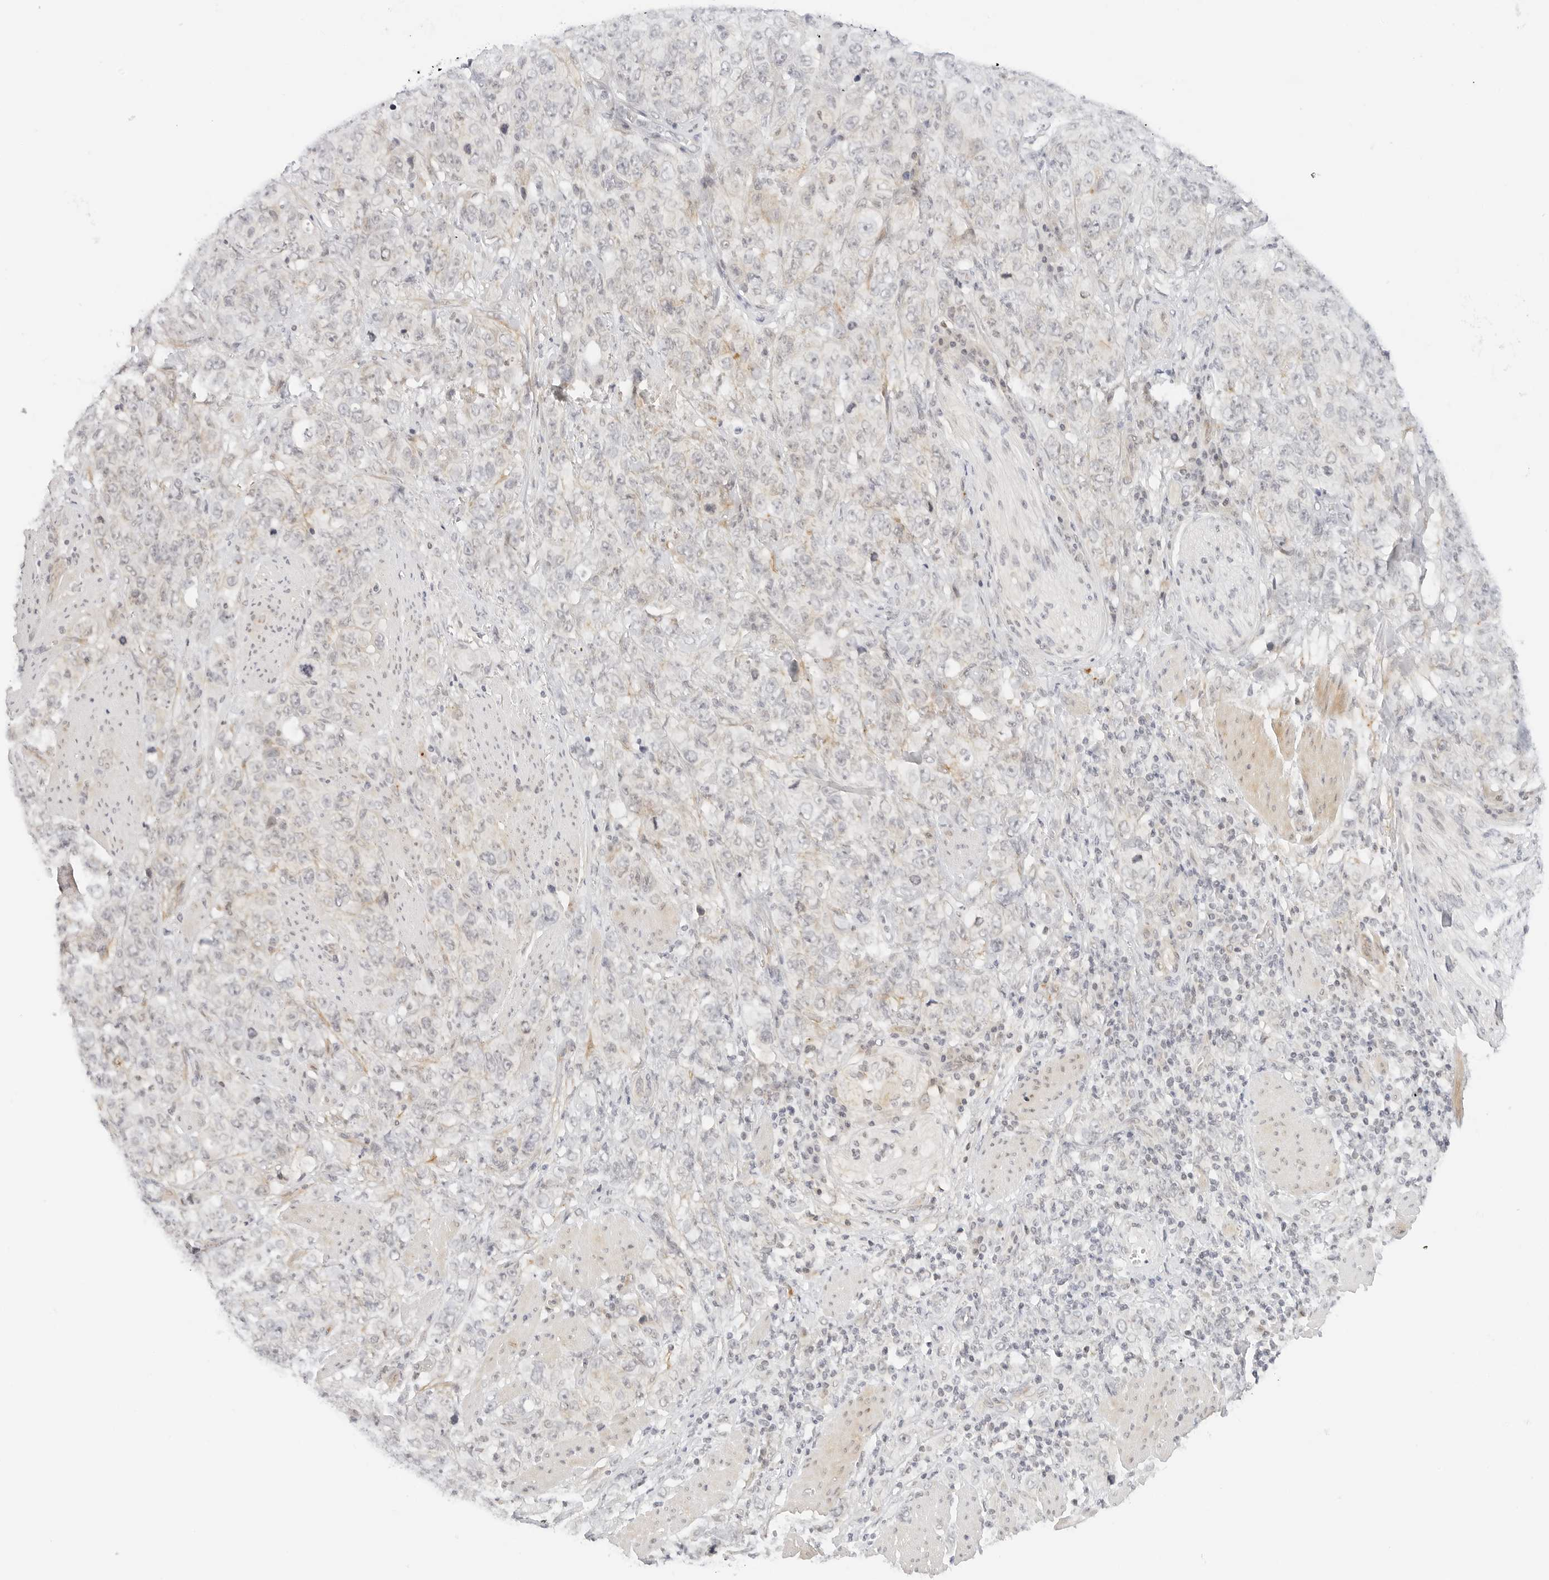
{"staining": {"intensity": "weak", "quantity": "<25%", "location": "cytoplasmic/membranous"}, "tissue": "stomach cancer", "cell_type": "Tumor cells", "image_type": "cancer", "snomed": [{"axis": "morphology", "description": "Adenocarcinoma, NOS"}, {"axis": "topography", "description": "Stomach"}], "caption": "High magnification brightfield microscopy of adenocarcinoma (stomach) stained with DAB (3,3'-diaminobenzidine) (brown) and counterstained with hematoxylin (blue): tumor cells show no significant expression.", "gene": "NEO1", "patient": {"sex": "male", "age": 48}}